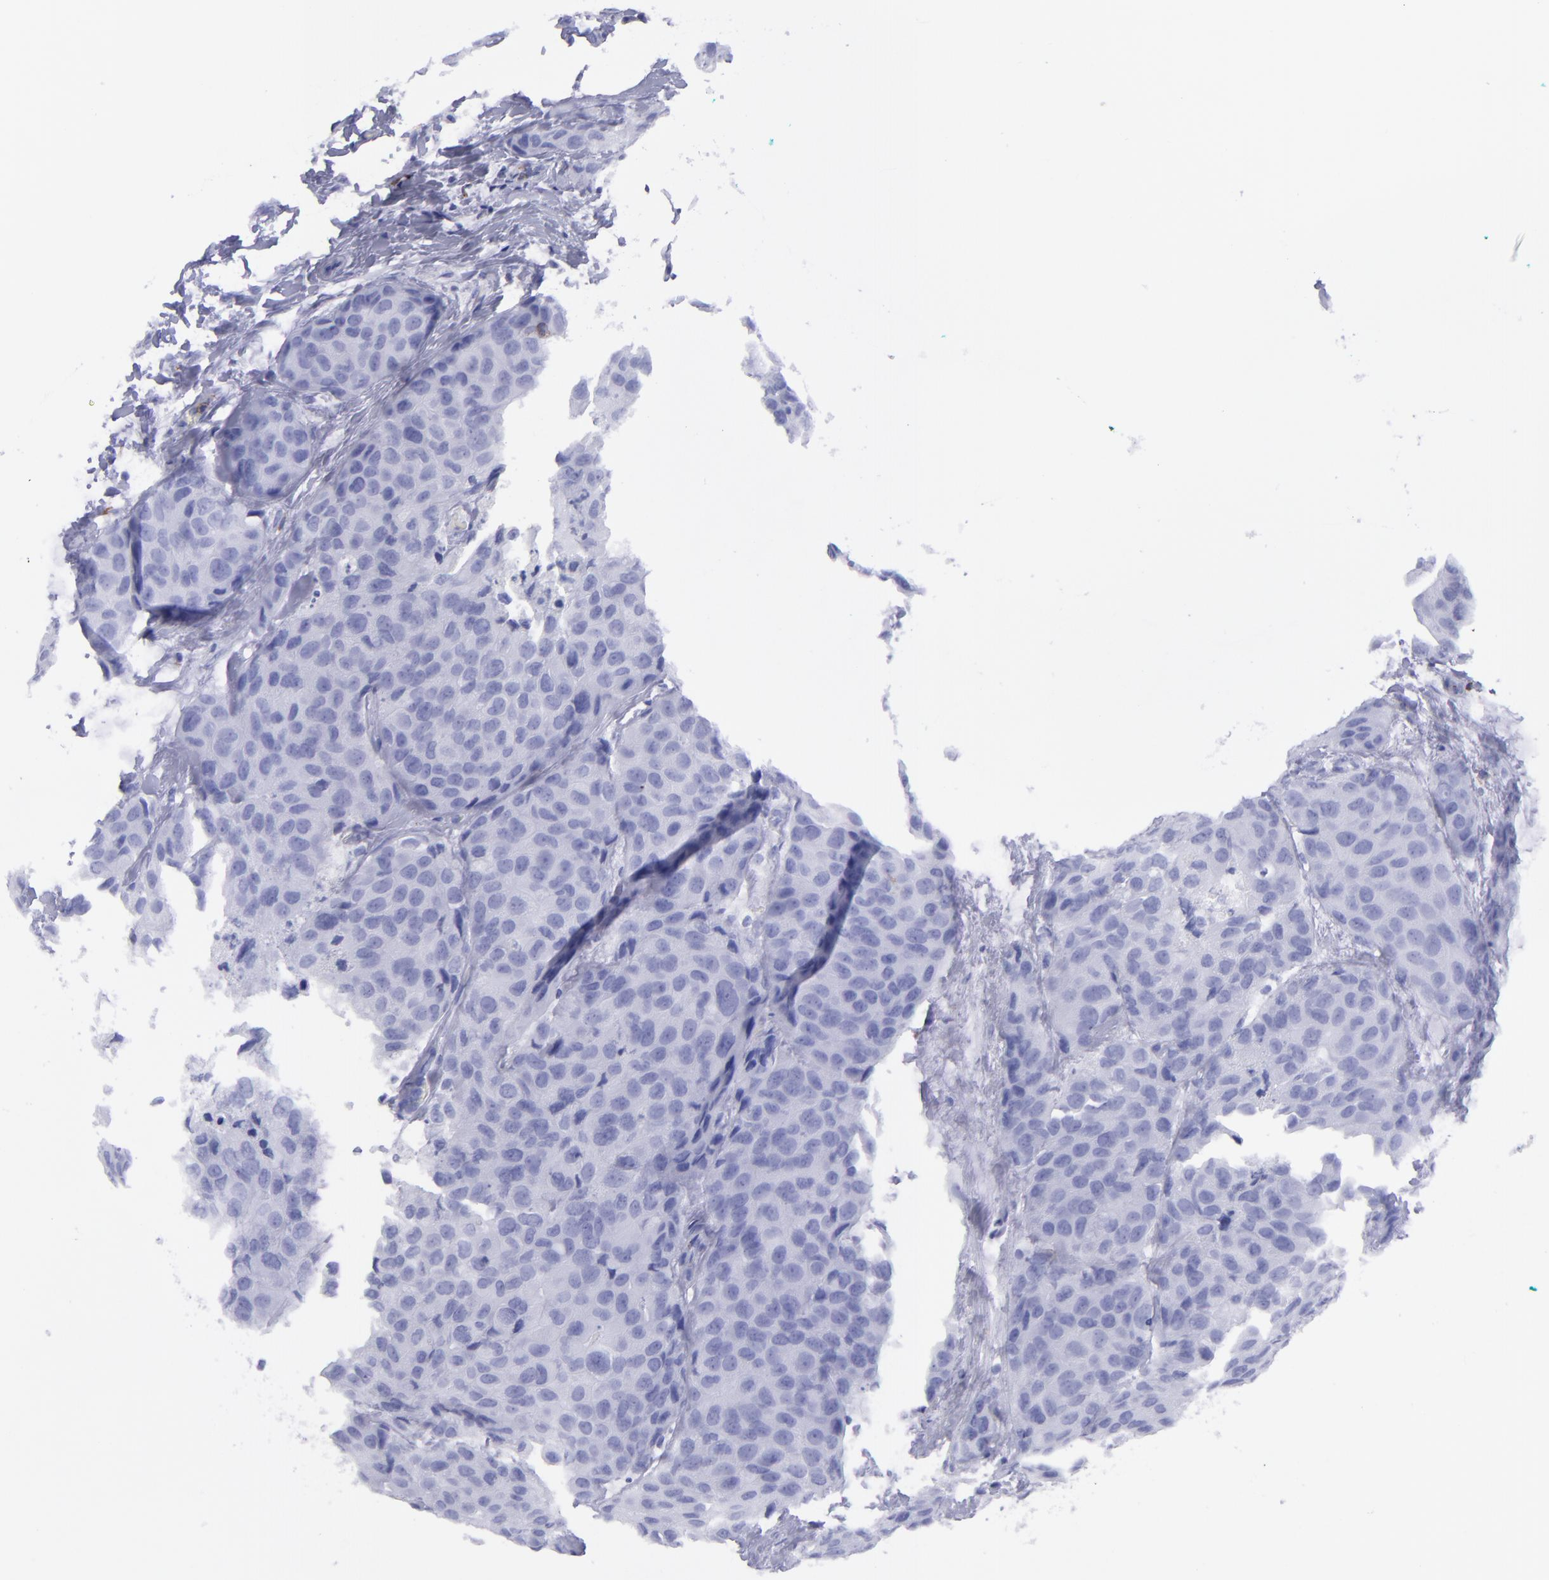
{"staining": {"intensity": "negative", "quantity": "none", "location": "none"}, "tissue": "breast cancer", "cell_type": "Tumor cells", "image_type": "cancer", "snomed": [{"axis": "morphology", "description": "Duct carcinoma"}, {"axis": "topography", "description": "Breast"}], "caption": "The immunohistochemistry (IHC) photomicrograph has no significant expression in tumor cells of infiltrating ductal carcinoma (breast) tissue.", "gene": "SELPLG", "patient": {"sex": "female", "age": 68}}